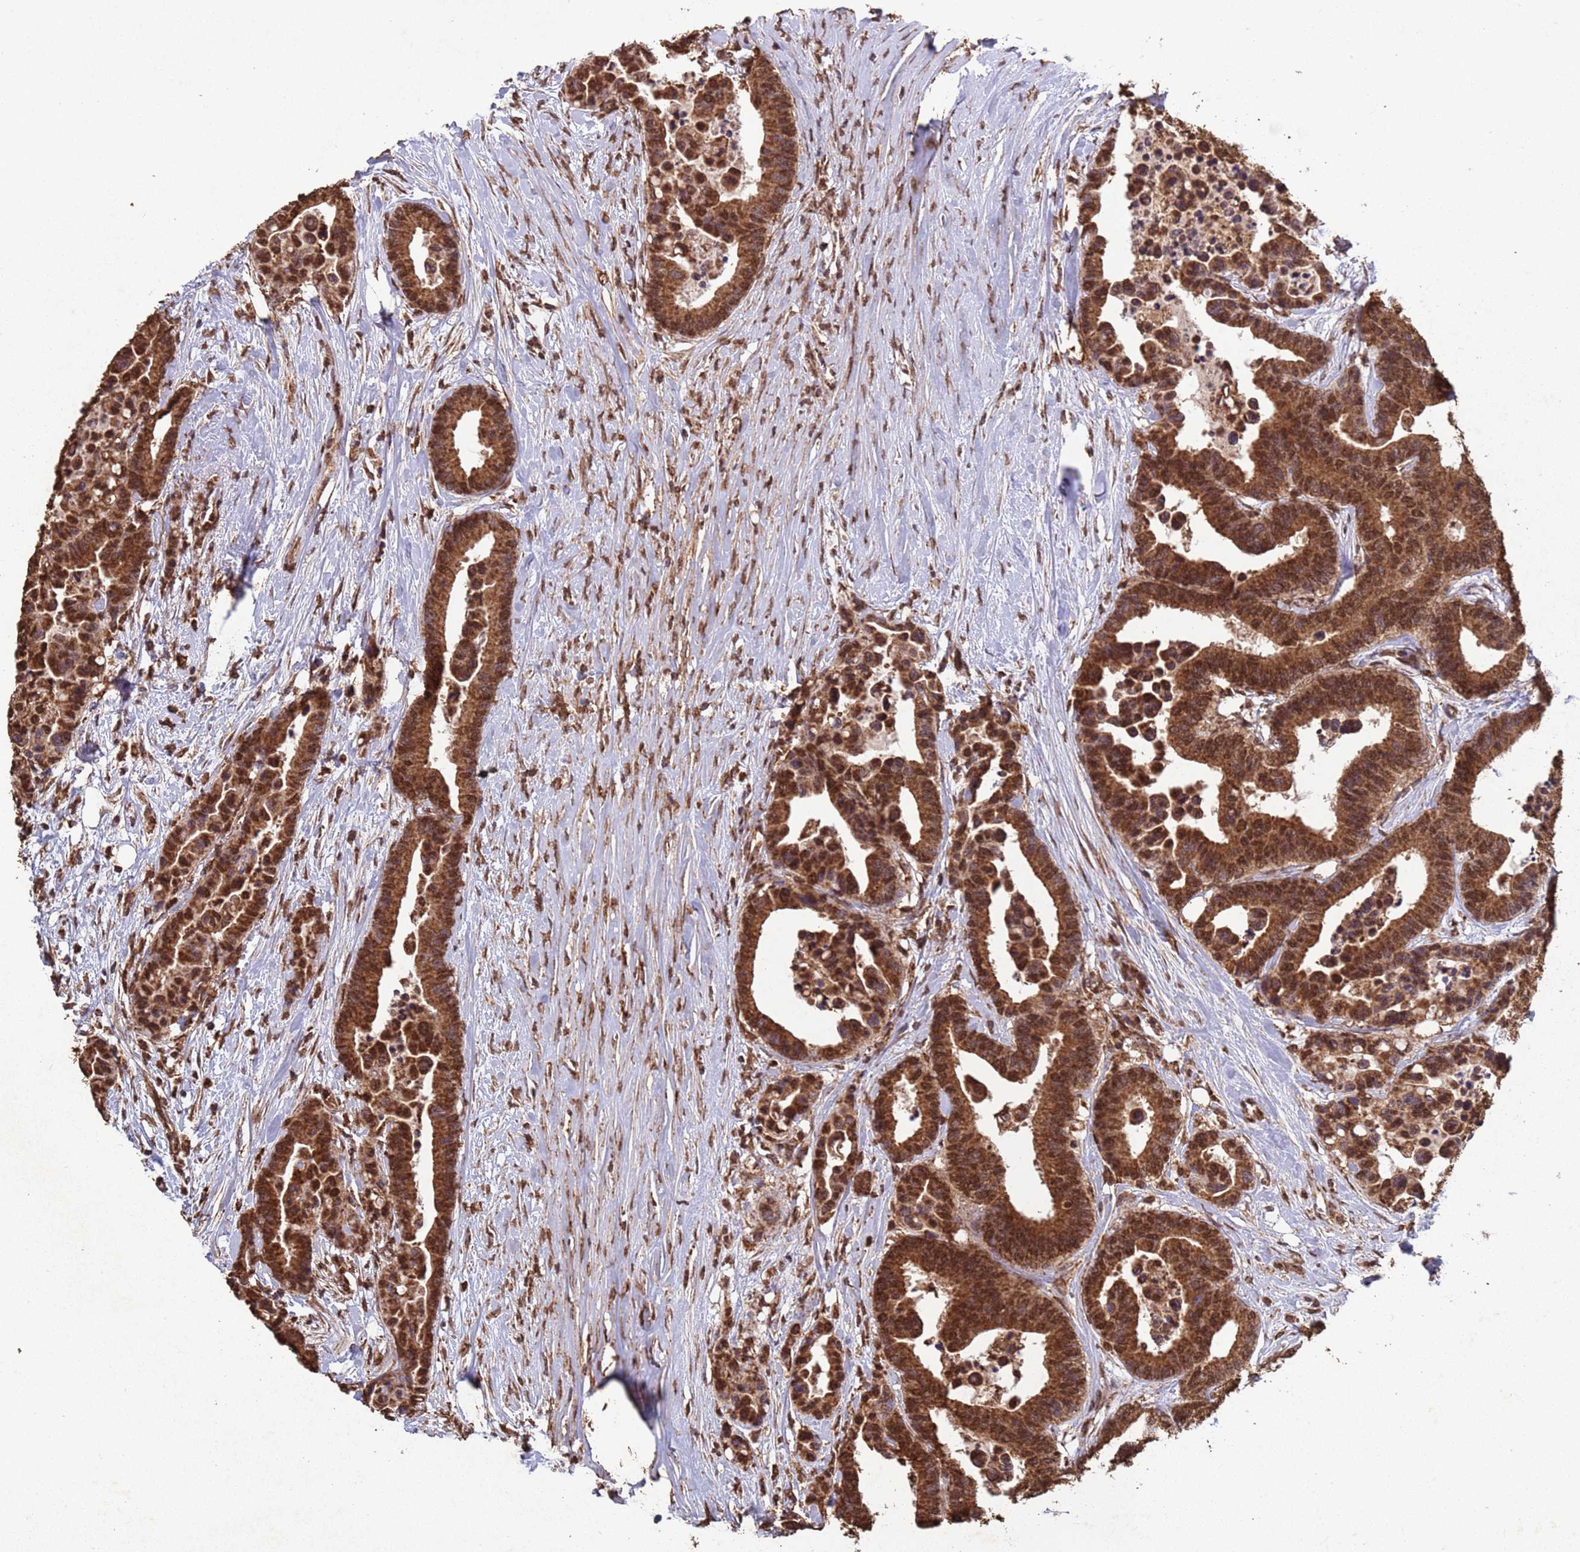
{"staining": {"intensity": "moderate", "quantity": ">75%", "location": "cytoplasmic/membranous,nuclear"}, "tissue": "colorectal cancer", "cell_type": "Tumor cells", "image_type": "cancer", "snomed": [{"axis": "morphology", "description": "Adenocarcinoma, NOS"}, {"axis": "topography", "description": "Colon"}], "caption": "DAB immunohistochemical staining of colorectal cancer displays moderate cytoplasmic/membranous and nuclear protein staining in approximately >75% of tumor cells.", "gene": "HDAC10", "patient": {"sex": "male", "age": 82}}